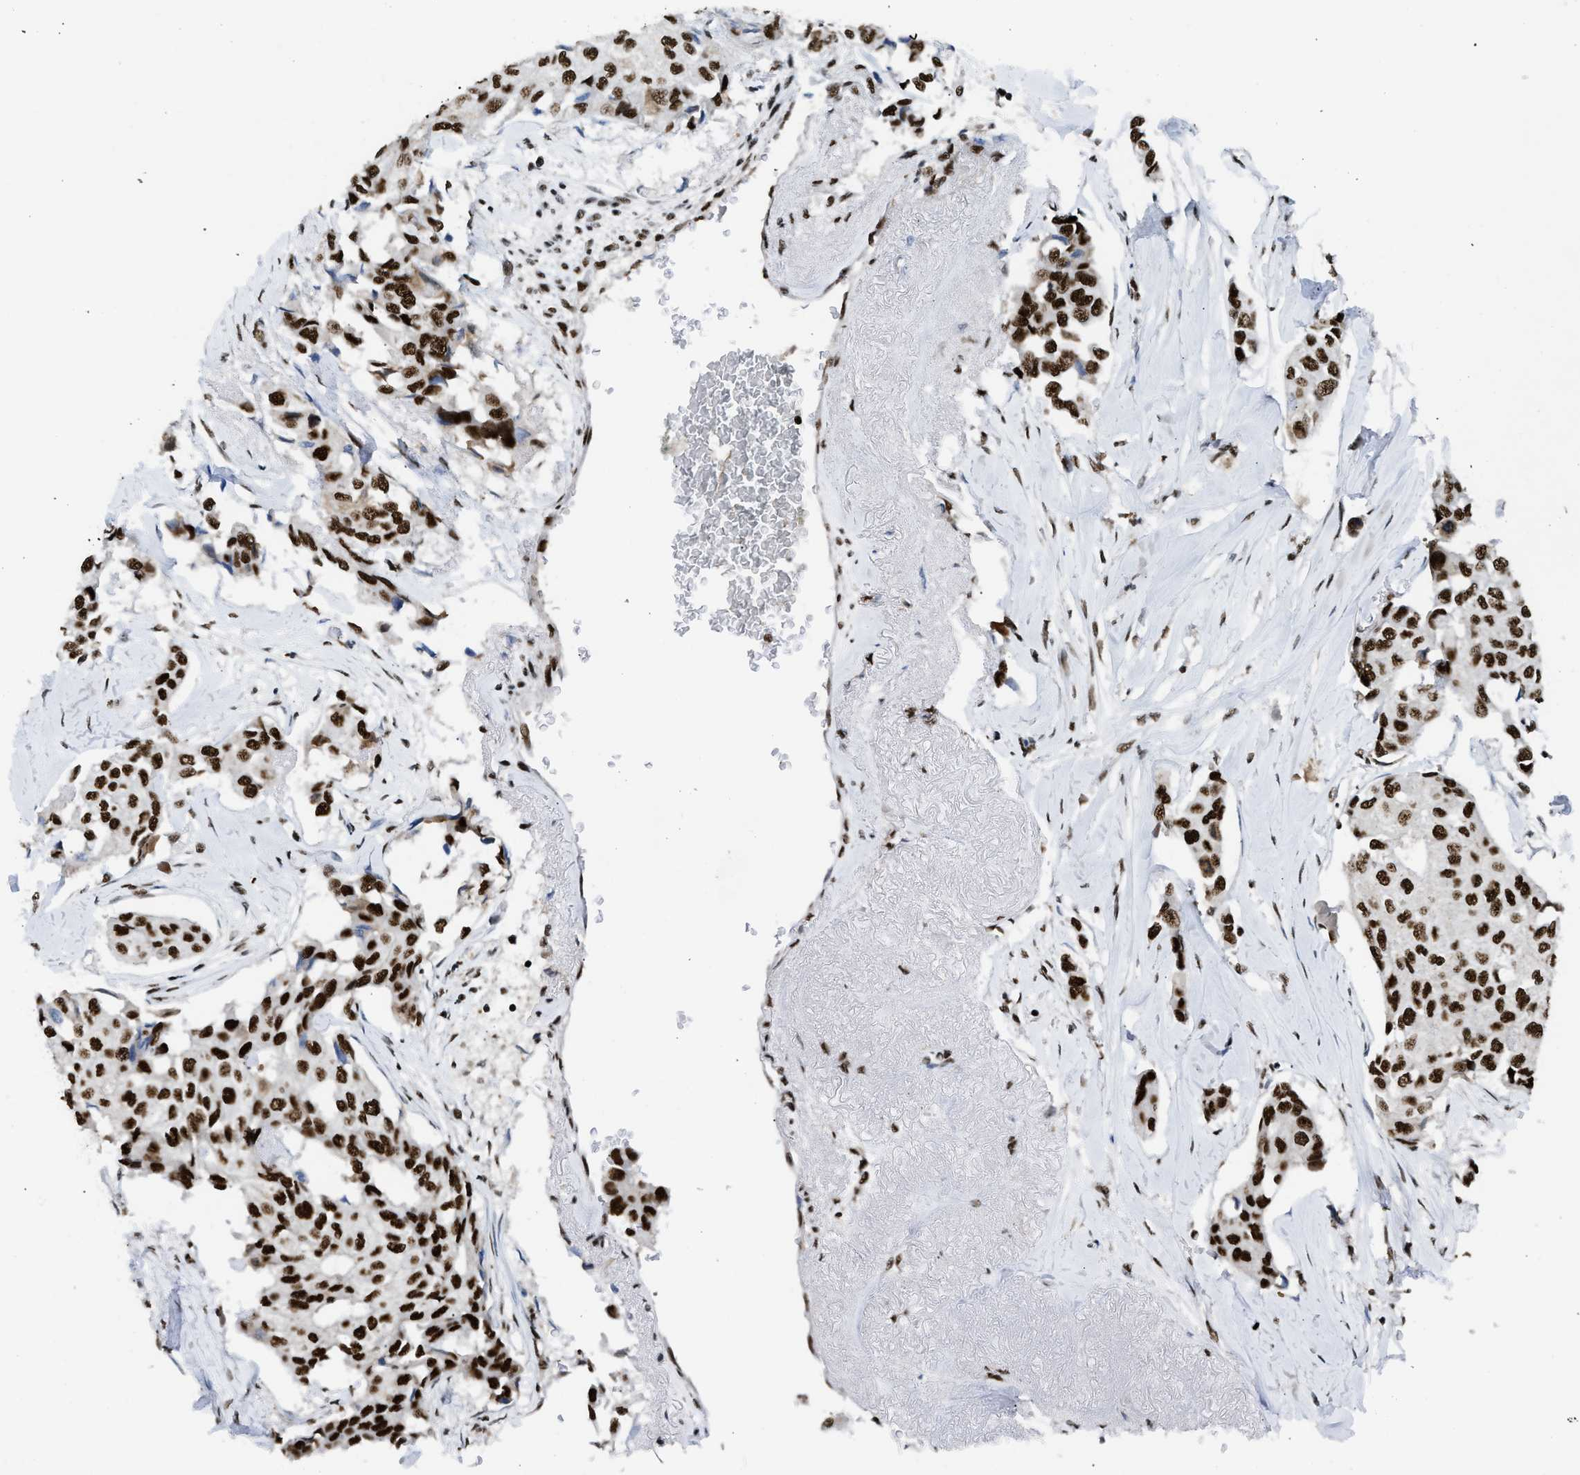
{"staining": {"intensity": "strong", "quantity": ">75%", "location": "nuclear"}, "tissue": "breast cancer", "cell_type": "Tumor cells", "image_type": "cancer", "snomed": [{"axis": "morphology", "description": "Duct carcinoma"}, {"axis": "topography", "description": "Breast"}], "caption": "Immunohistochemistry histopathology image of neoplastic tissue: breast cancer (infiltrating ductal carcinoma) stained using IHC displays high levels of strong protein expression localized specifically in the nuclear of tumor cells, appearing as a nuclear brown color.", "gene": "SCAF4", "patient": {"sex": "female", "age": 80}}